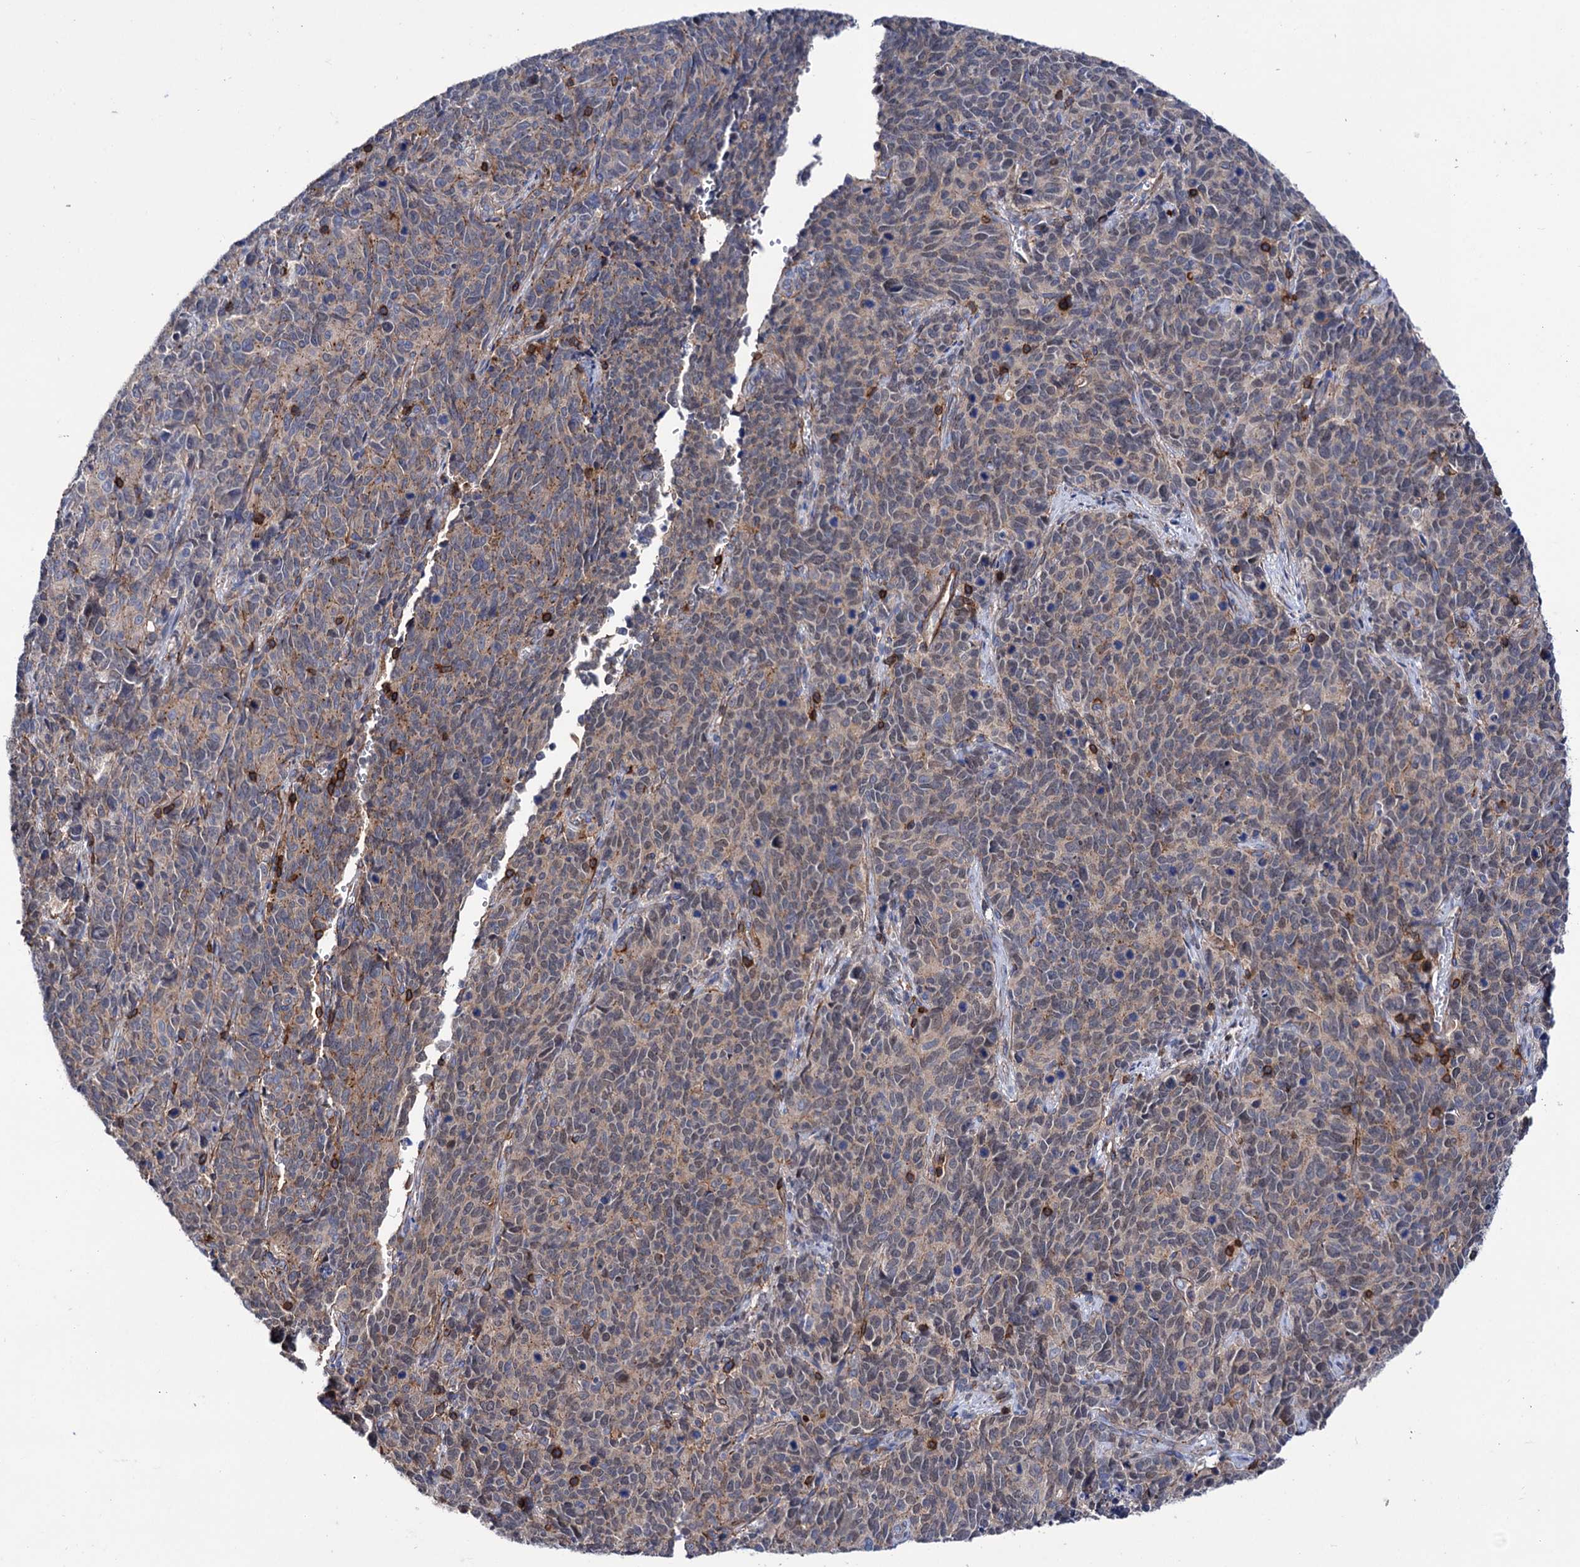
{"staining": {"intensity": "weak", "quantity": "<25%", "location": "cytoplasmic/membranous"}, "tissue": "cervical cancer", "cell_type": "Tumor cells", "image_type": "cancer", "snomed": [{"axis": "morphology", "description": "Squamous cell carcinoma, NOS"}, {"axis": "topography", "description": "Cervix"}], "caption": "Immunohistochemical staining of cervical cancer demonstrates no significant expression in tumor cells.", "gene": "DEF6", "patient": {"sex": "female", "age": 60}}